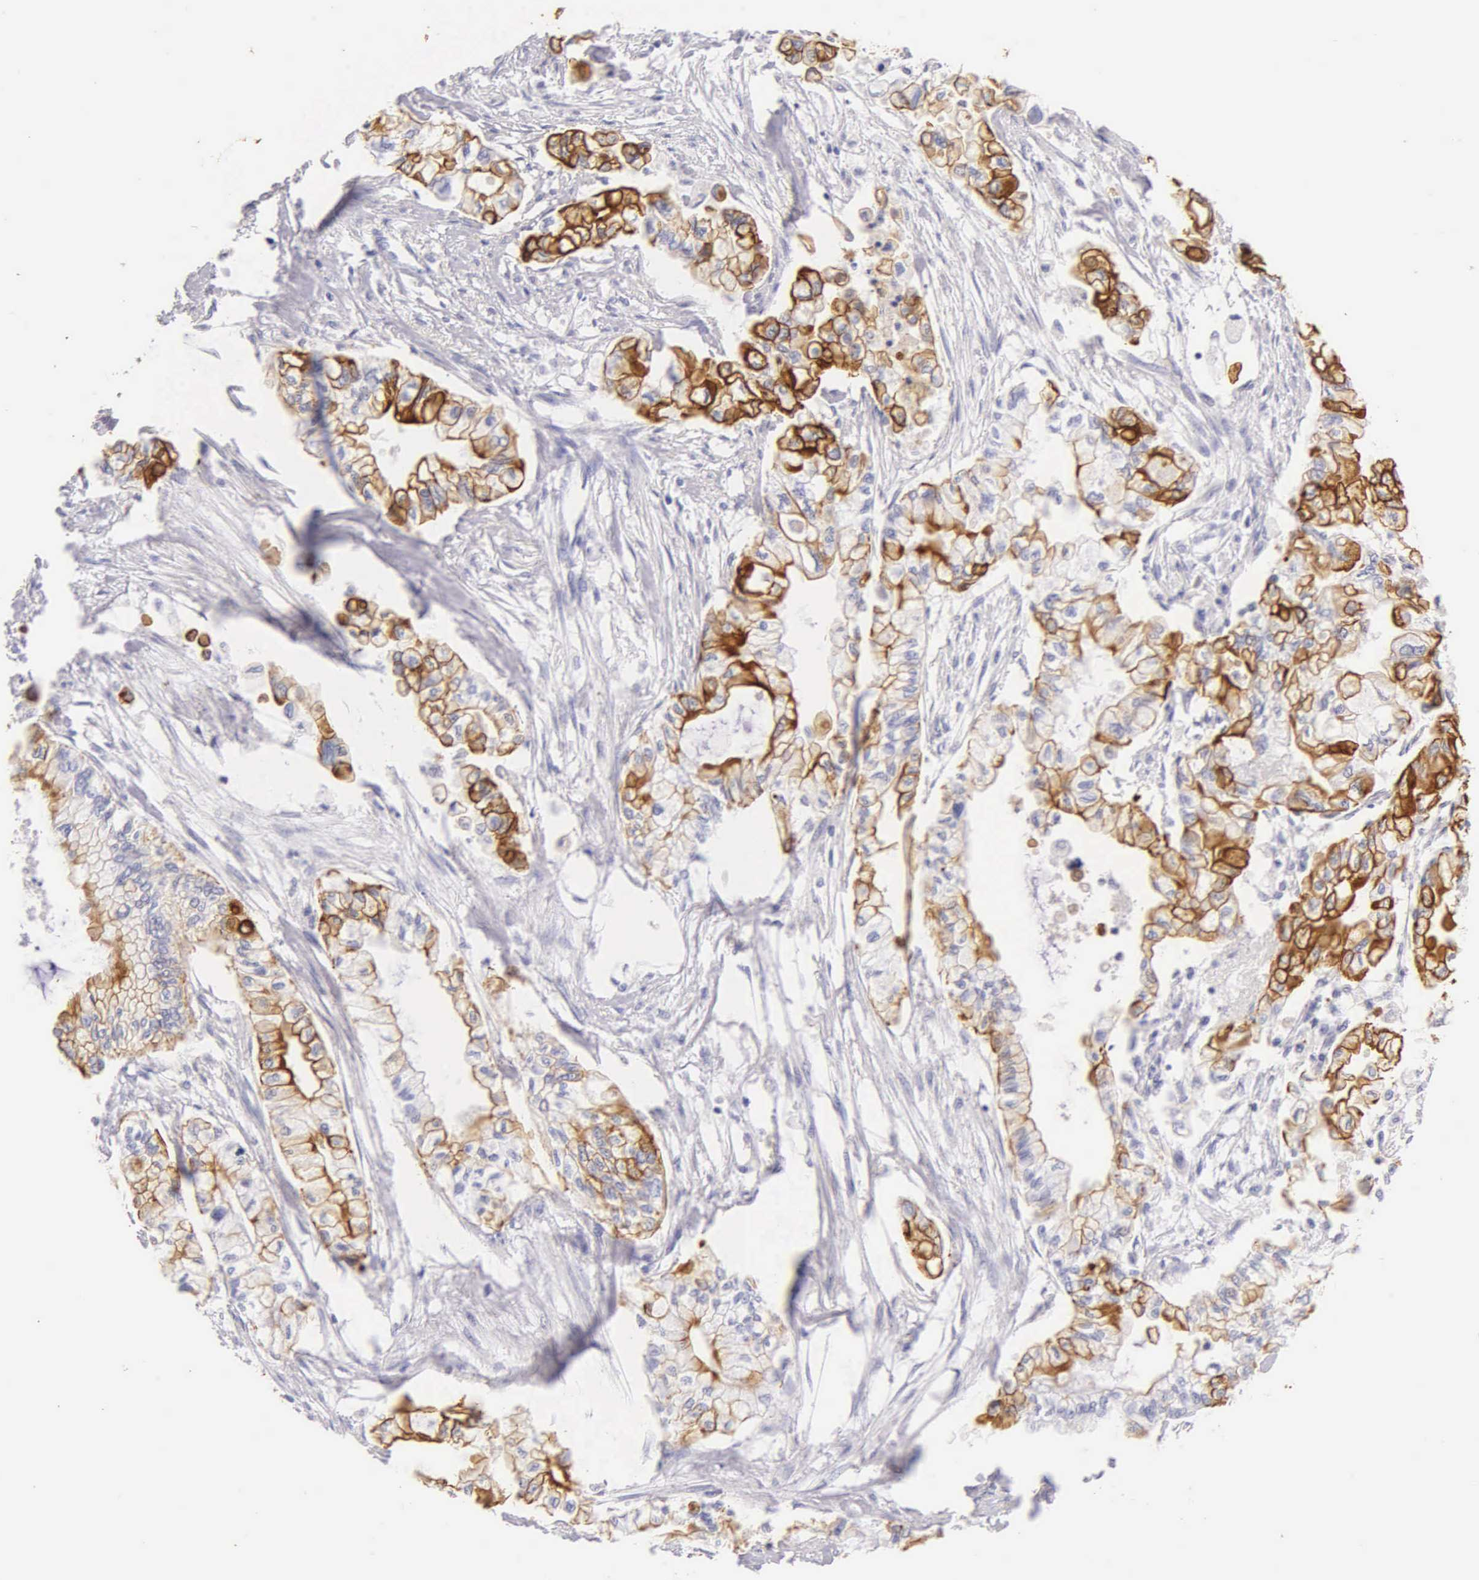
{"staining": {"intensity": "moderate", "quantity": ">75%", "location": "cytoplasmic/membranous"}, "tissue": "pancreatic cancer", "cell_type": "Tumor cells", "image_type": "cancer", "snomed": [{"axis": "morphology", "description": "Adenocarcinoma, NOS"}, {"axis": "topography", "description": "Pancreas"}], "caption": "Moderate cytoplasmic/membranous protein staining is present in about >75% of tumor cells in adenocarcinoma (pancreatic). Nuclei are stained in blue.", "gene": "KRT17", "patient": {"sex": "male", "age": 79}}